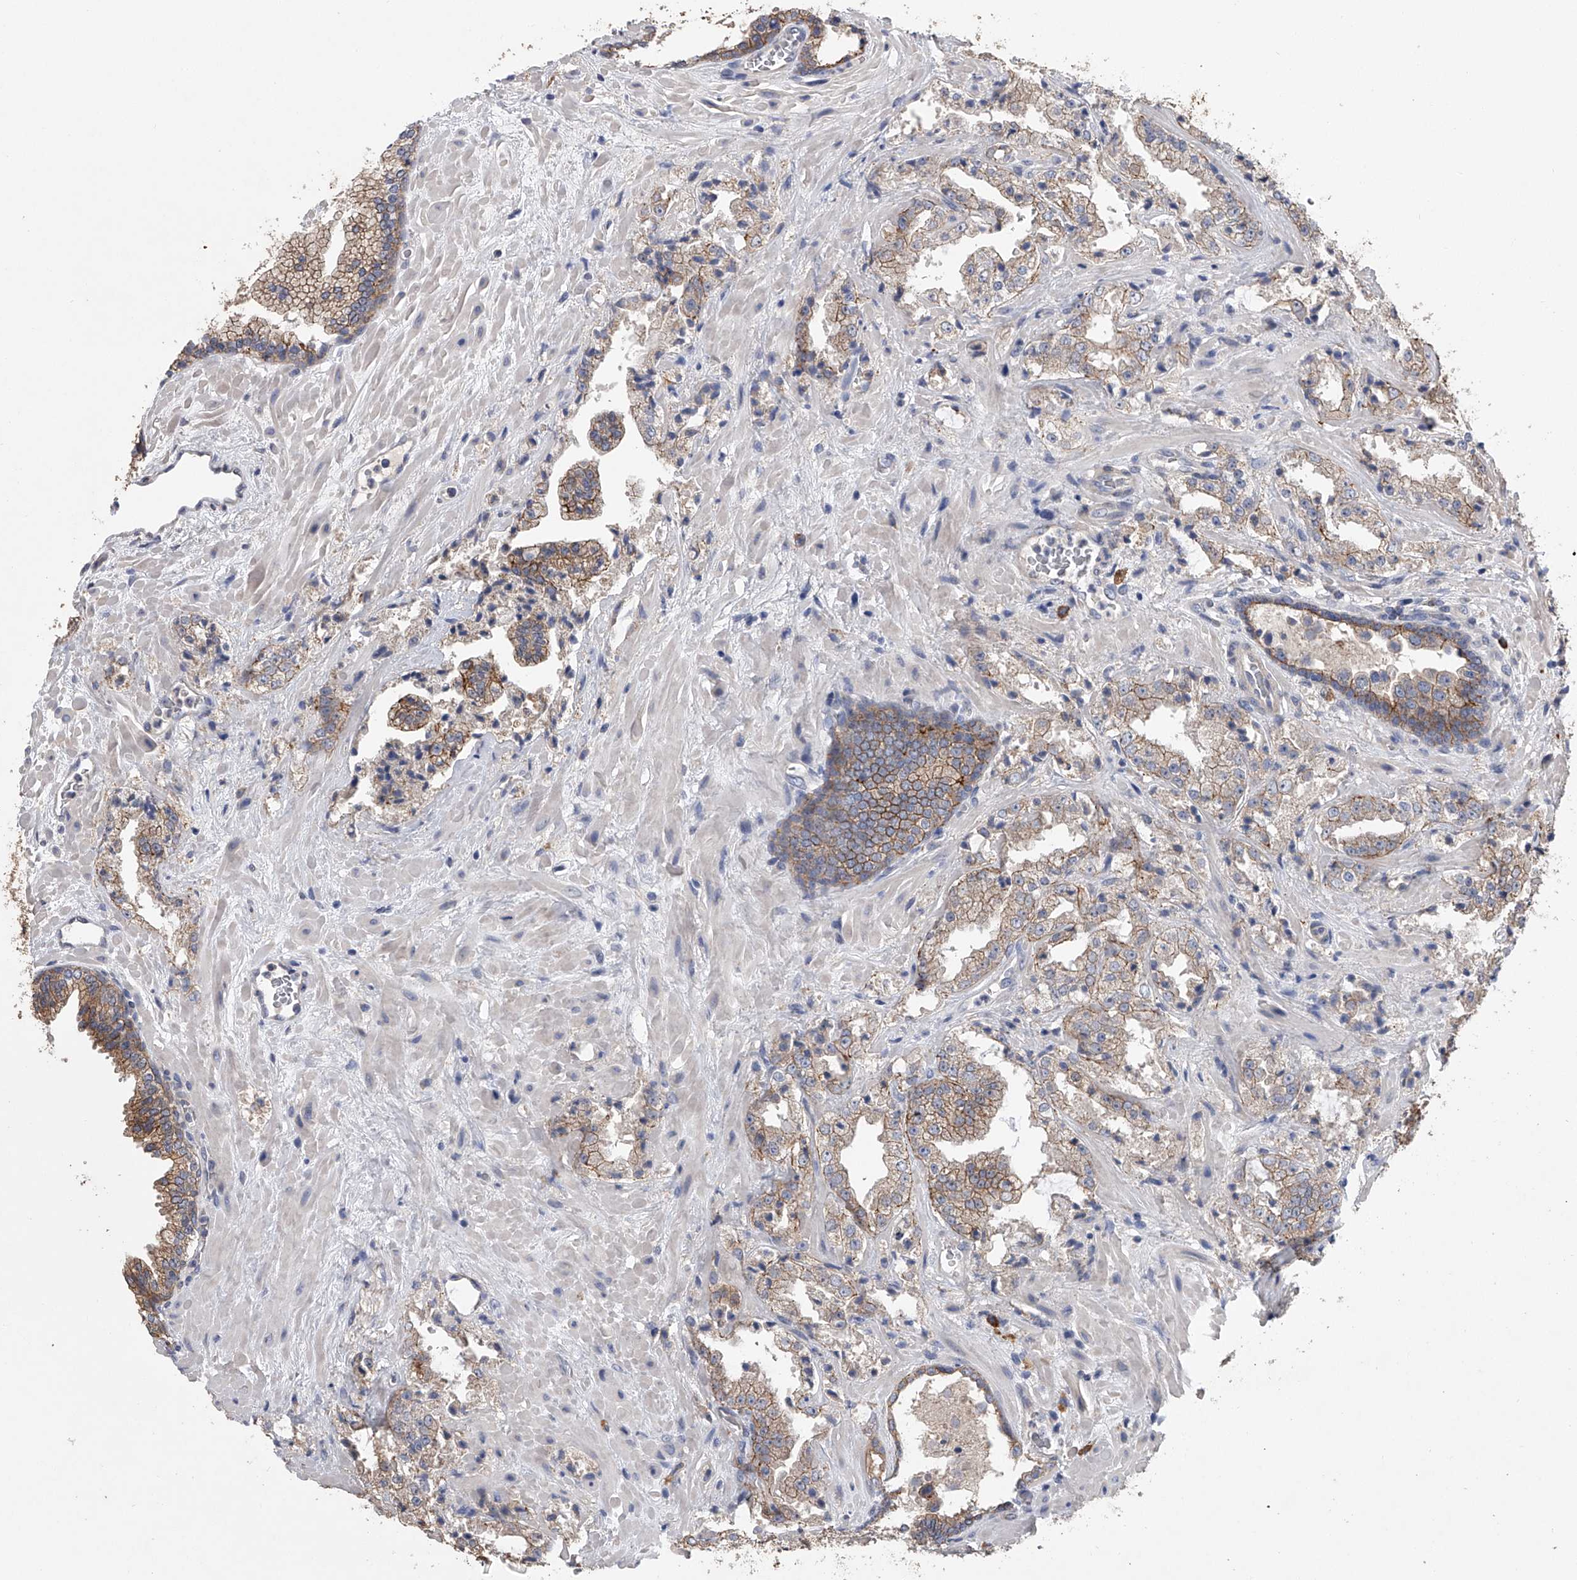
{"staining": {"intensity": "moderate", "quantity": "25%-75%", "location": "cytoplasmic/membranous"}, "tissue": "prostate cancer", "cell_type": "Tumor cells", "image_type": "cancer", "snomed": [{"axis": "morphology", "description": "Adenocarcinoma, High grade"}, {"axis": "topography", "description": "Prostate"}], "caption": "A micrograph showing moderate cytoplasmic/membranous positivity in approximately 25%-75% of tumor cells in prostate adenocarcinoma (high-grade), as visualized by brown immunohistochemical staining.", "gene": "ZNF343", "patient": {"sex": "male", "age": 64}}